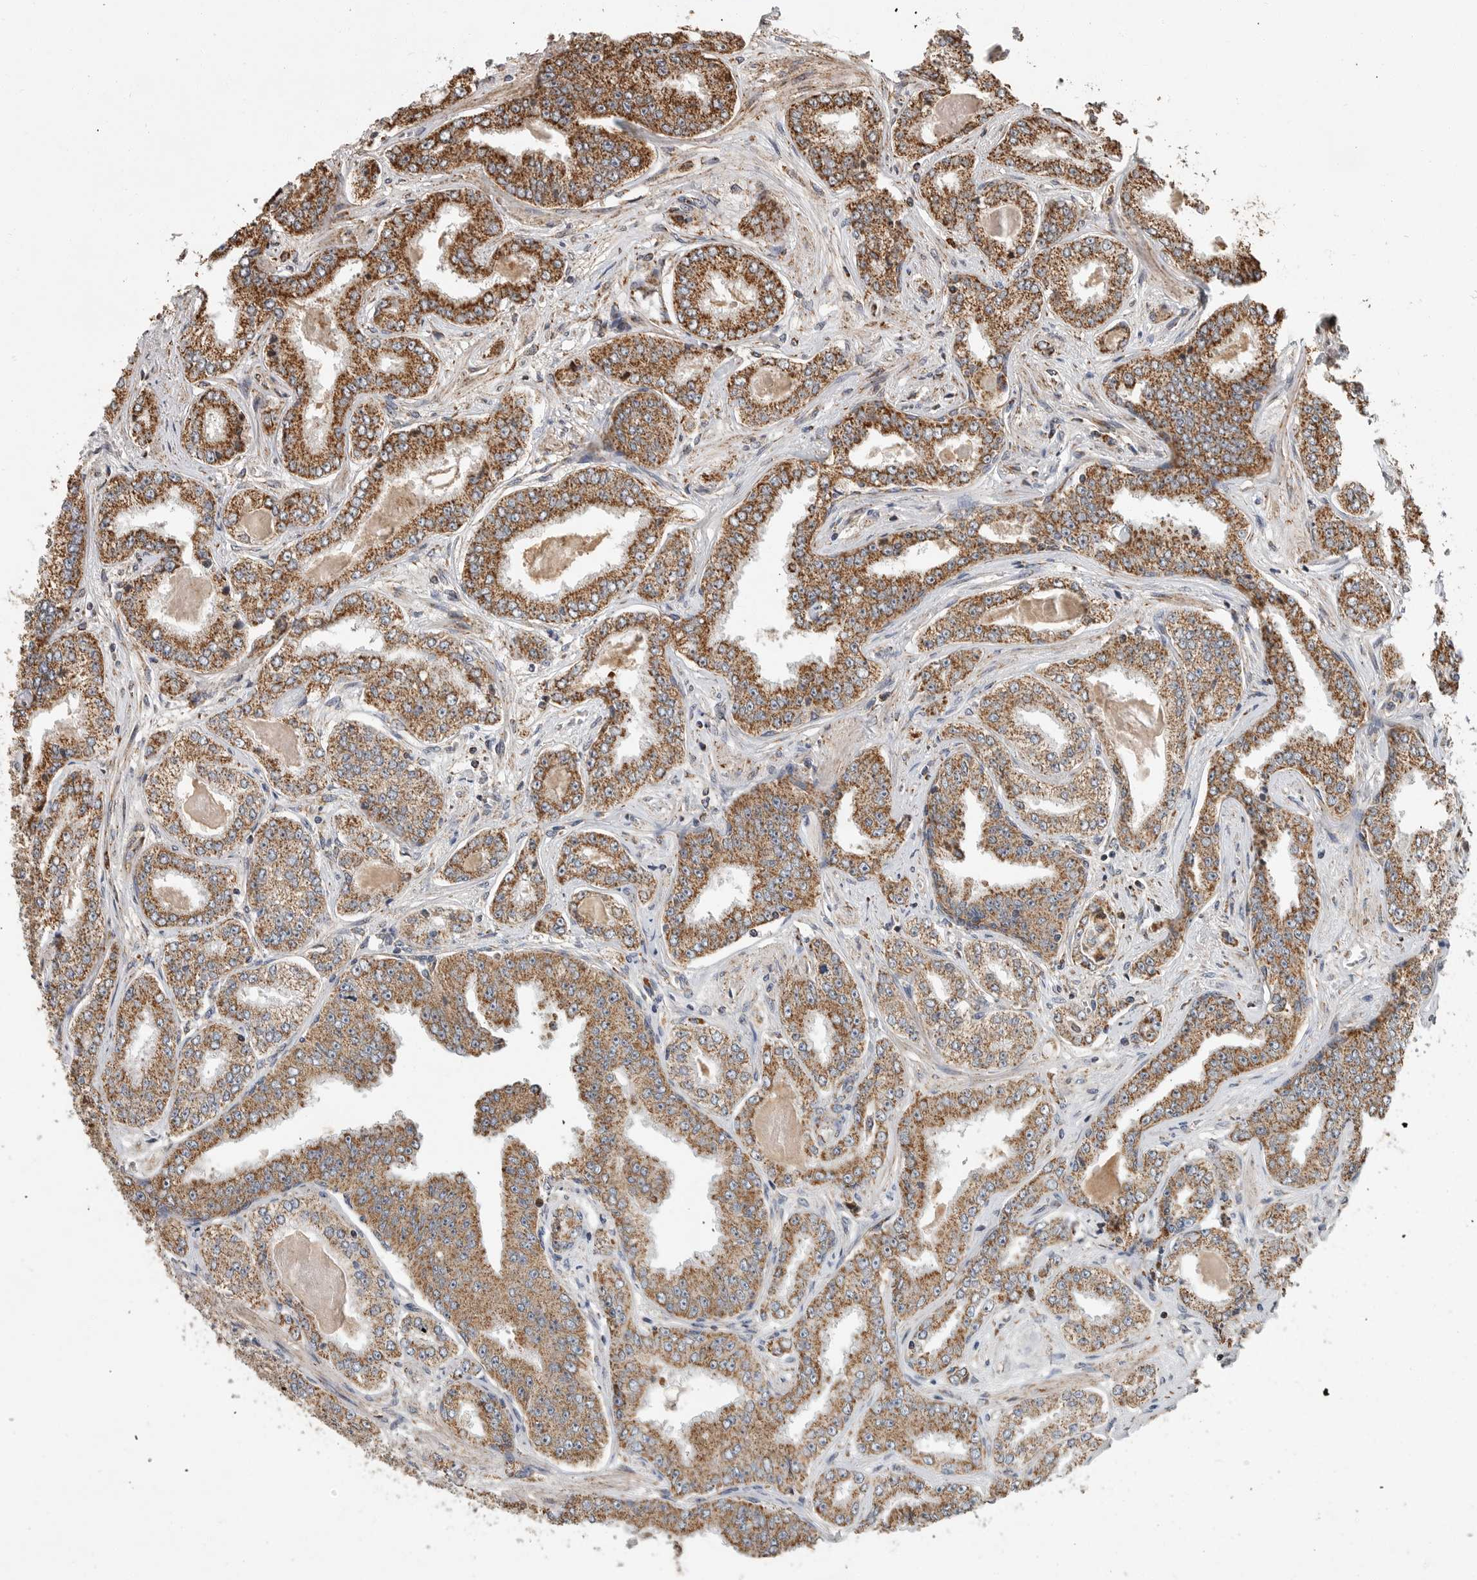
{"staining": {"intensity": "moderate", "quantity": ">75%", "location": "cytoplasmic/membranous"}, "tissue": "prostate cancer", "cell_type": "Tumor cells", "image_type": "cancer", "snomed": [{"axis": "morphology", "description": "Adenocarcinoma, High grade"}, {"axis": "topography", "description": "Prostate"}], "caption": "Moderate cytoplasmic/membranous expression for a protein is identified in about >75% of tumor cells of prostate cancer (adenocarcinoma (high-grade)) using IHC.", "gene": "GCNT2", "patient": {"sex": "male", "age": 71}}